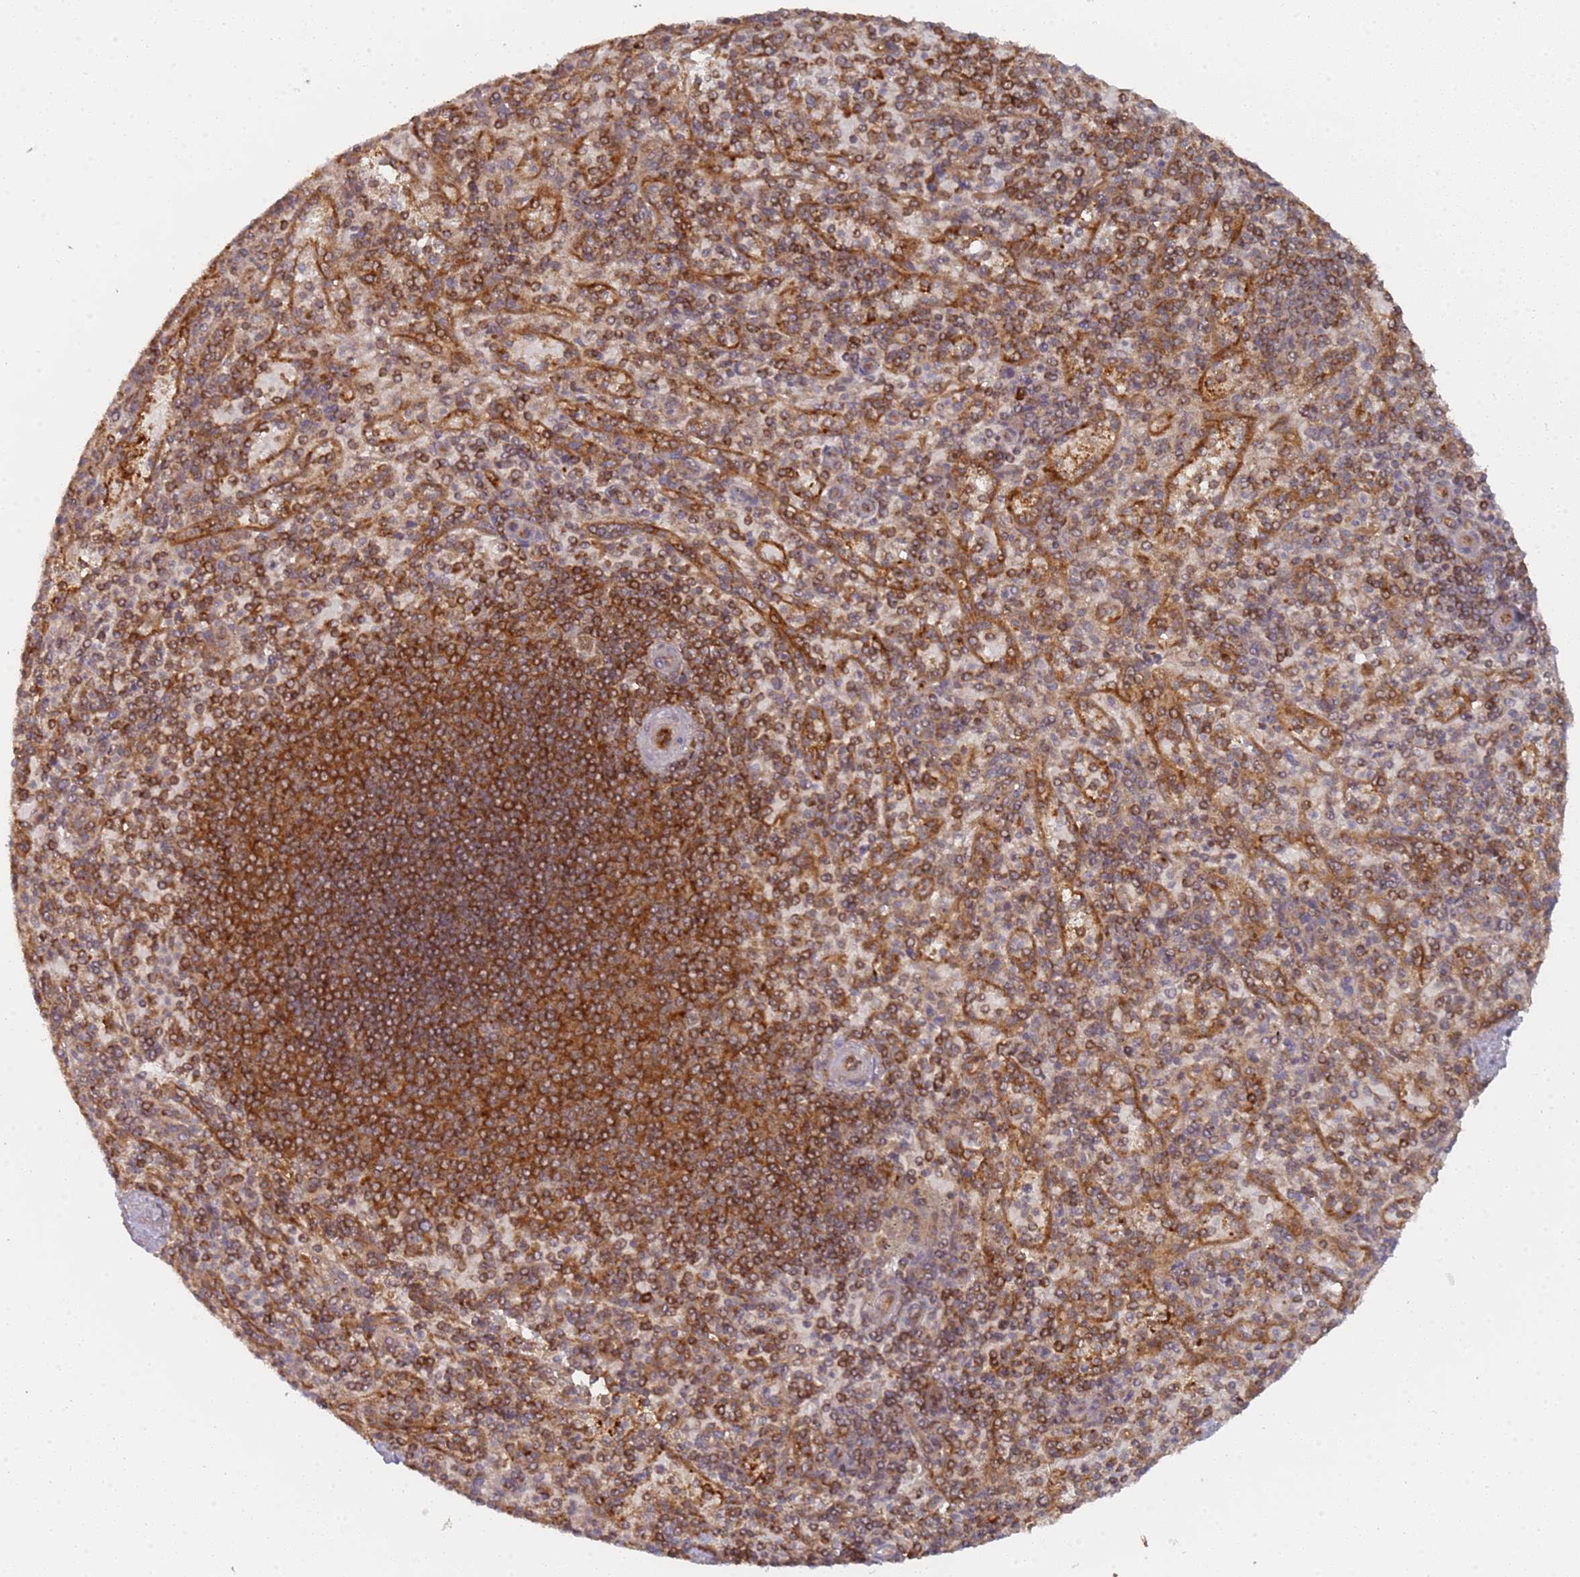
{"staining": {"intensity": "strong", "quantity": "25%-75%", "location": "cytoplasmic/membranous"}, "tissue": "spleen", "cell_type": "Cells in red pulp", "image_type": "normal", "snomed": [{"axis": "morphology", "description": "Normal tissue, NOS"}, {"axis": "topography", "description": "Spleen"}], "caption": "Benign spleen was stained to show a protein in brown. There is high levels of strong cytoplasmic/membranous staining in about 25%-75% of cells in red pulp.", "gene": "DDX60", "patient": {"sex": "male", "age": 82}}